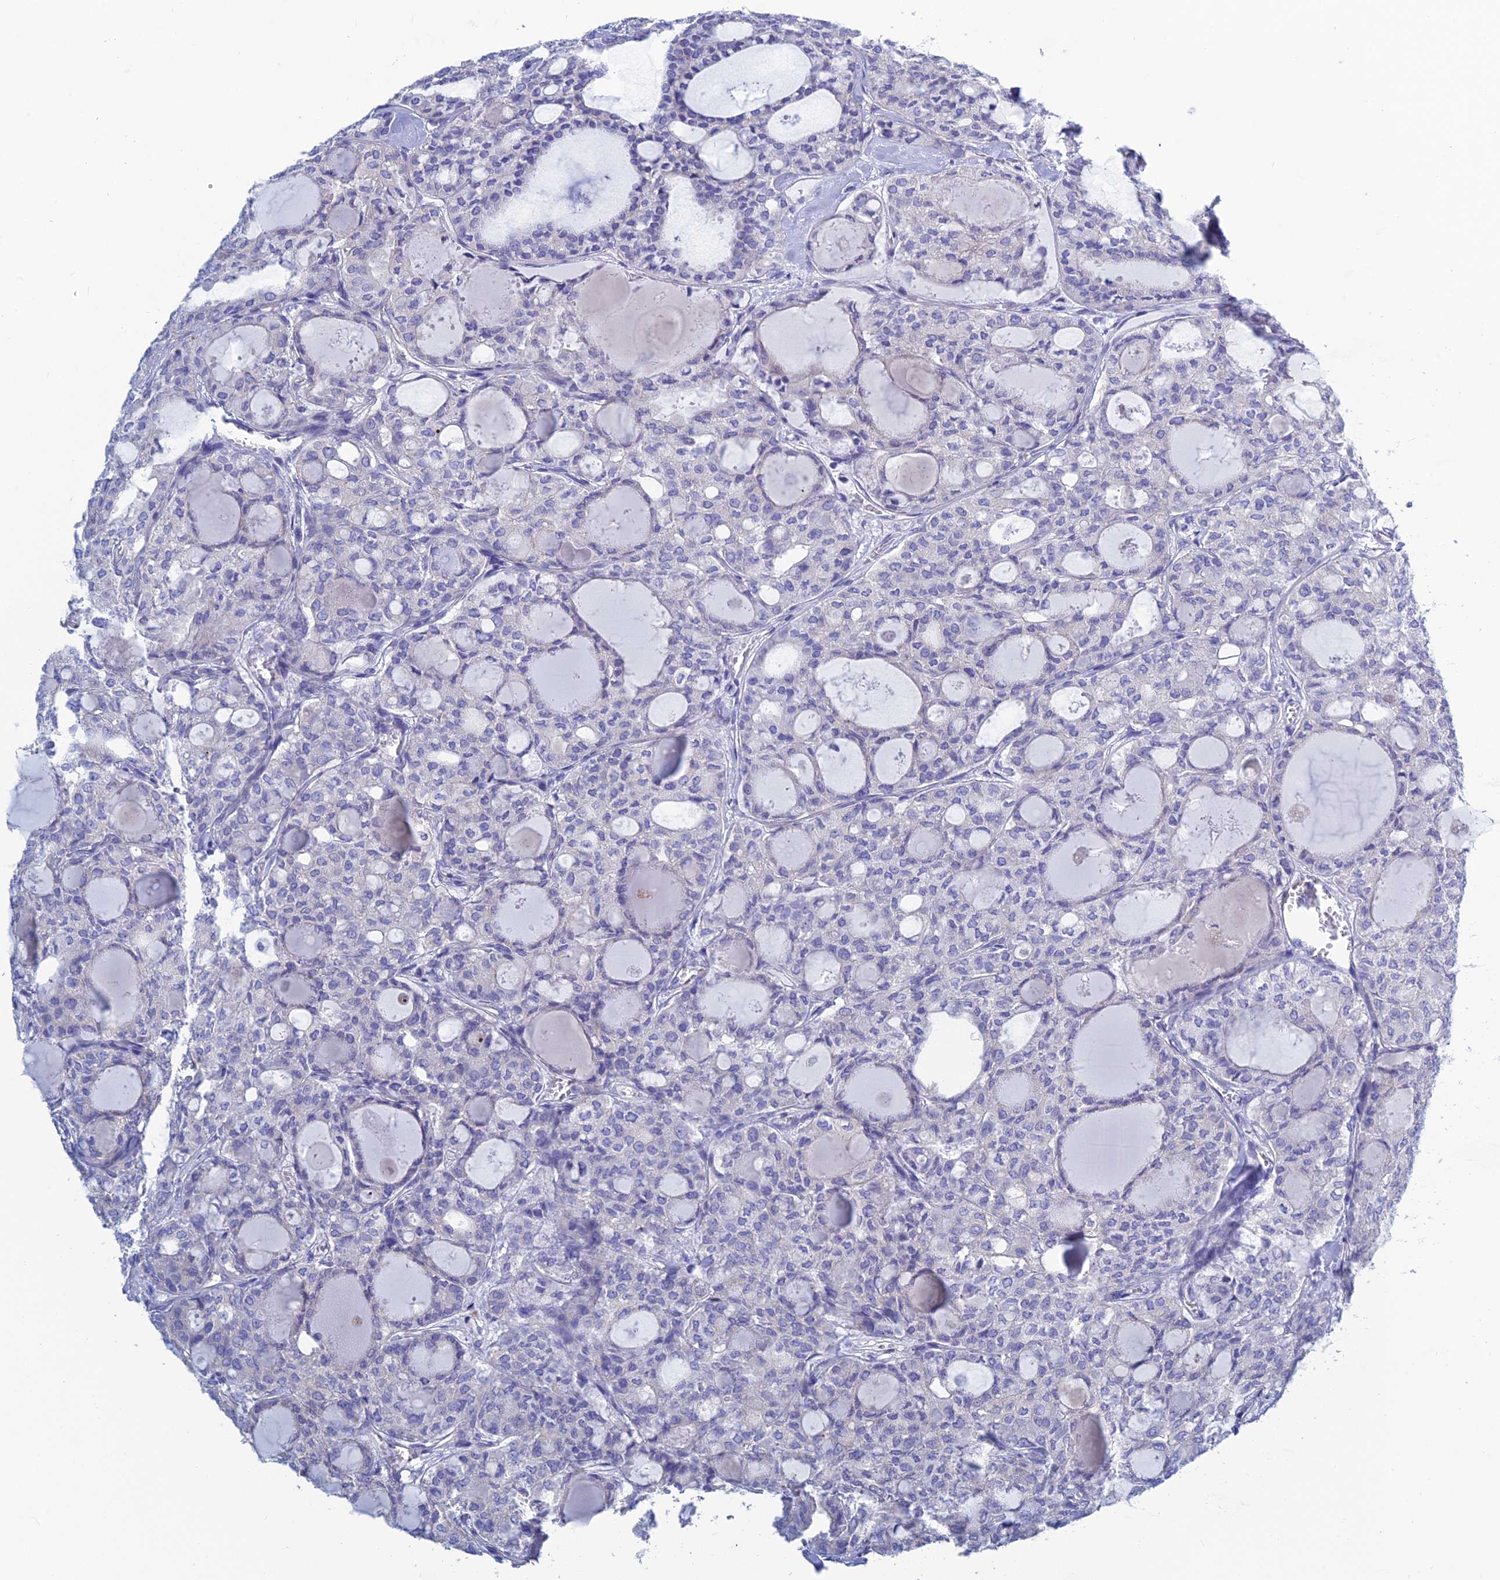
{"staining": {"intensity": "negative", "quantity": "none", "location": "none"}, "tissue": "thyroid cancer", "cell_type": "Tumor cells", "image_type": "cancer", "snomed": [{"axis": "morphology", "description": "Follicular adenoma carcinoma, NOS"}, {"axis": "topography", "description": "Thyroid gland"}], "caption": "A photomicrograph of thyroid cancer stained for a protein shows no brown staining in tumor cells.", "gene": "PCDHA8", "patient": {"sex": "male", "age": 75}}